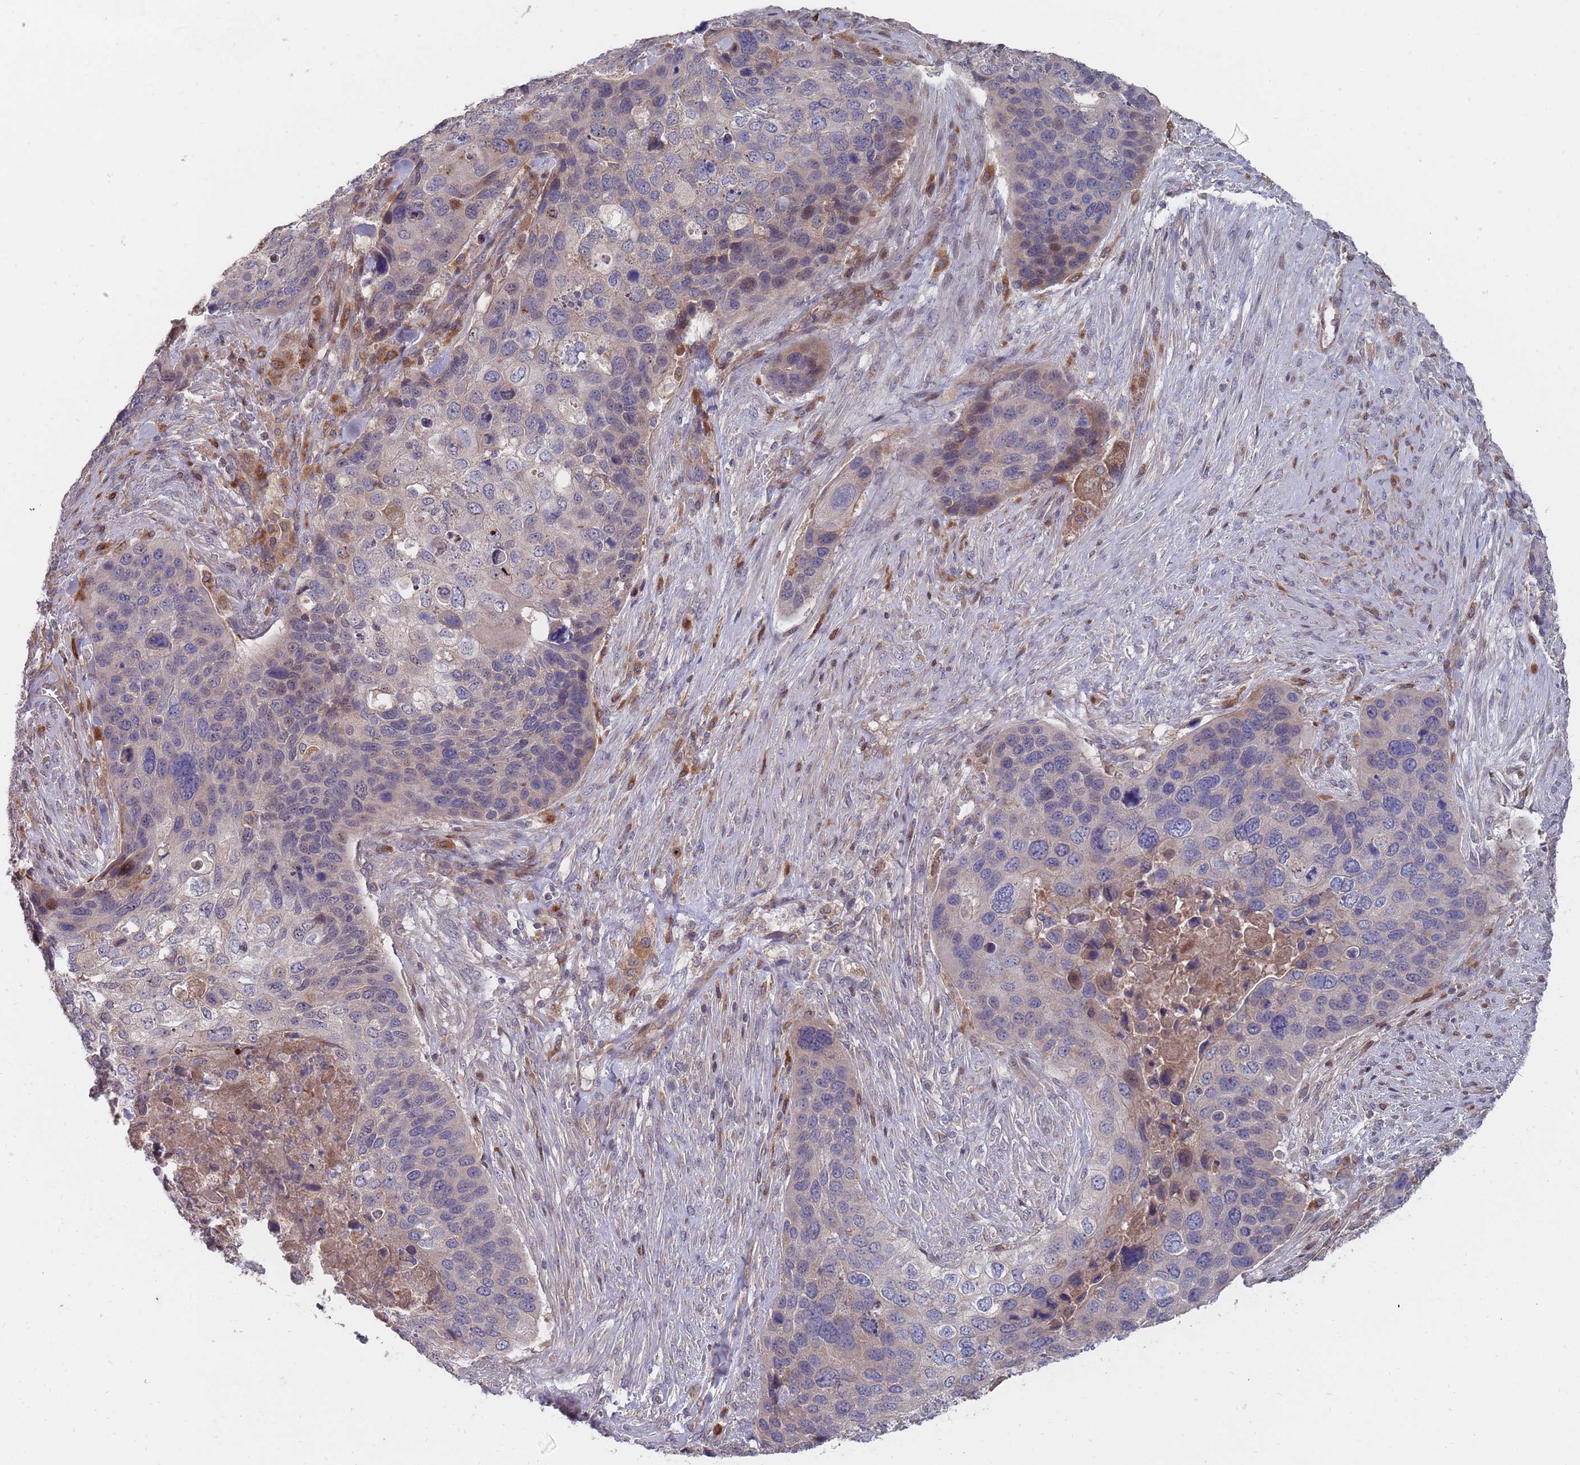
{"staining": {"intensity": "weak", "quantity": "<25%", "location": "cytoplasmic/membranous"}, "tissue": "skin cancer", "cell_type": "Tumor cells", "image_type": "cancer", "snomed": [{"axis": "morphology", "description": "Basal cell carcinoma"}, {"axis": "topography", "description": "Skin"}], "caption": "Immunohistochemistry of human skin cancer demonstrates no staining in tumor cells. (Stains: DAB (3,3'-diaminobenzidine) immunohistochemistry (IHC) with hematoxylin counter stain, Microscopy: brightfield microscopy at high magnification).", "gene": "THSD7B", "patient": {"sex": "female", "age": 74}}